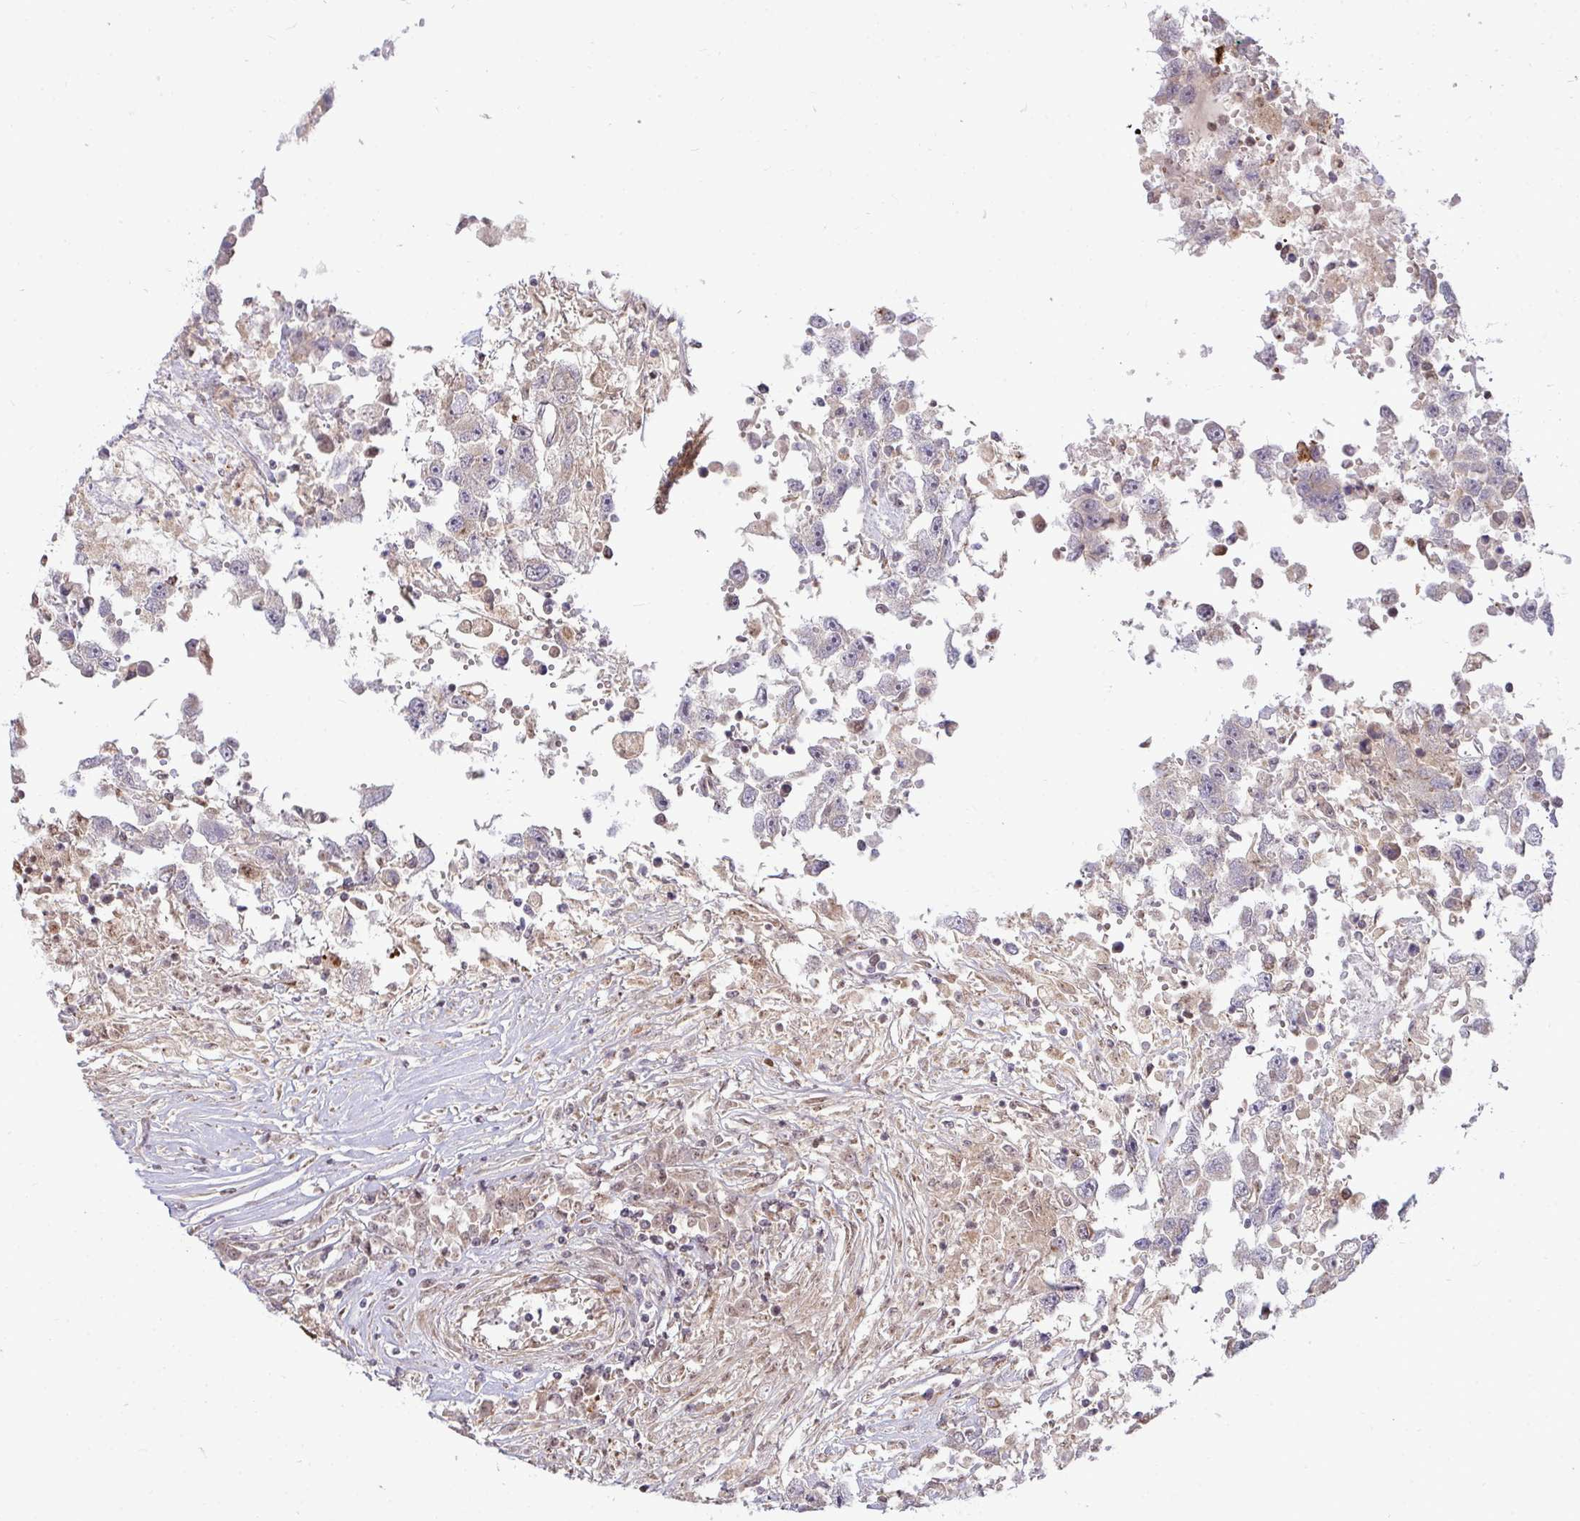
{"staining": {"intensity": "negative", "quantity": "none", "location": "none"}, "tissue": "testis cancer", "cell_type": "Tumor cells", "image_type": "cancer", "snomed": [{"axis": "morphology", "description": "Carcinoma, Embryonal, NOS"}, {"axis": "topography", "description": "Testis"}], "caption": "A micrograph of human testis cancer is negative for staining in tumor cells.", "gene": "TRIM44", "patient": {"sex": "male", "age": 83}}